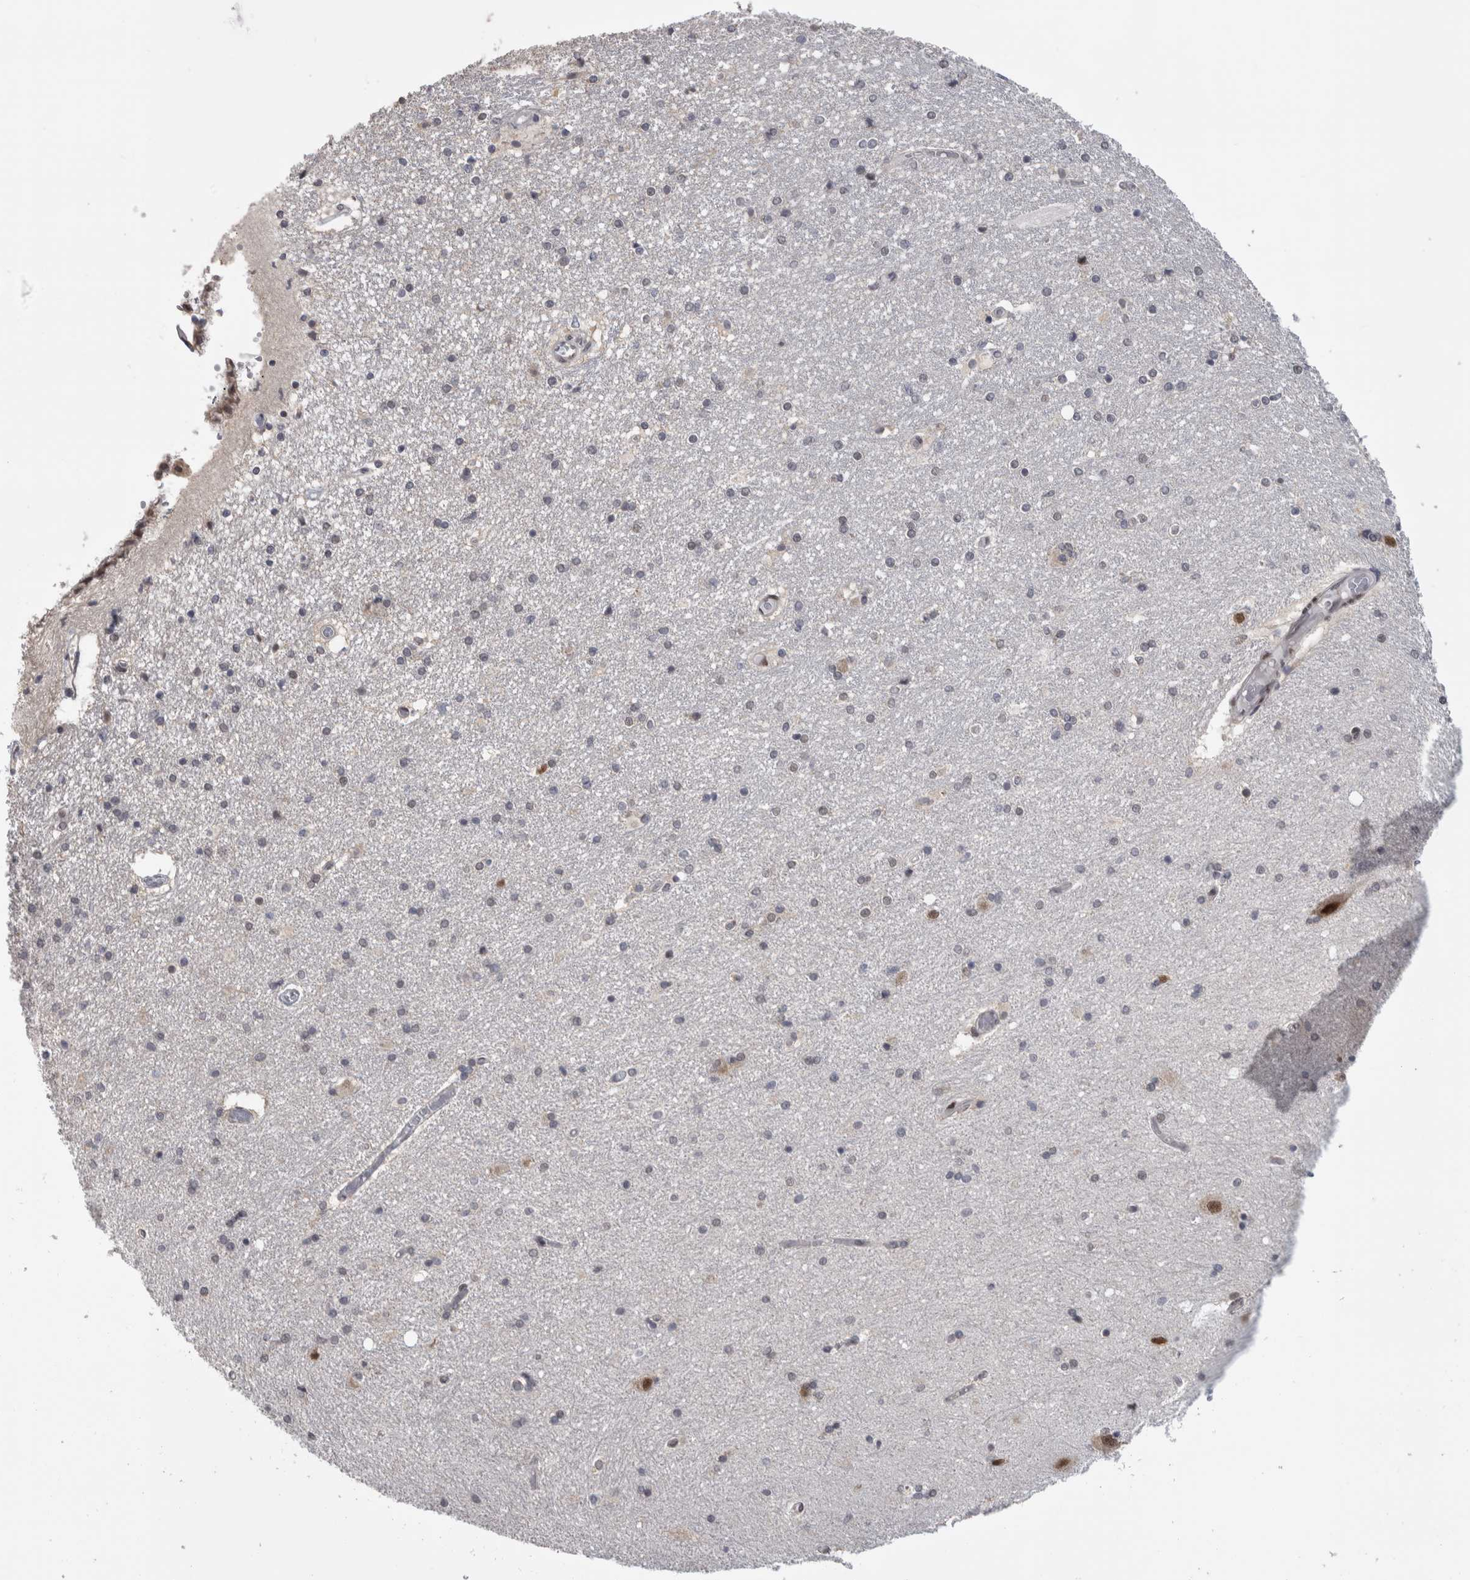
{"staining": {"intensity": "negative", "quantity": "none", "location": "none"}, "tissue": "hippocampus", "cell_type": "Glial cells", "image_type": "normal", "snomed": [{"axis": "morphology", "description": "Normal tissue, NOS"}, {"axis": "topography", "description": "Hippocampus"}], "caption": "IHC histopathology image of normal hippocampus stained for a protein (brown), which shows no staining in glial cells.", "gene": "HEXIM2", "patient": {"sex": "female", "age": 54}}